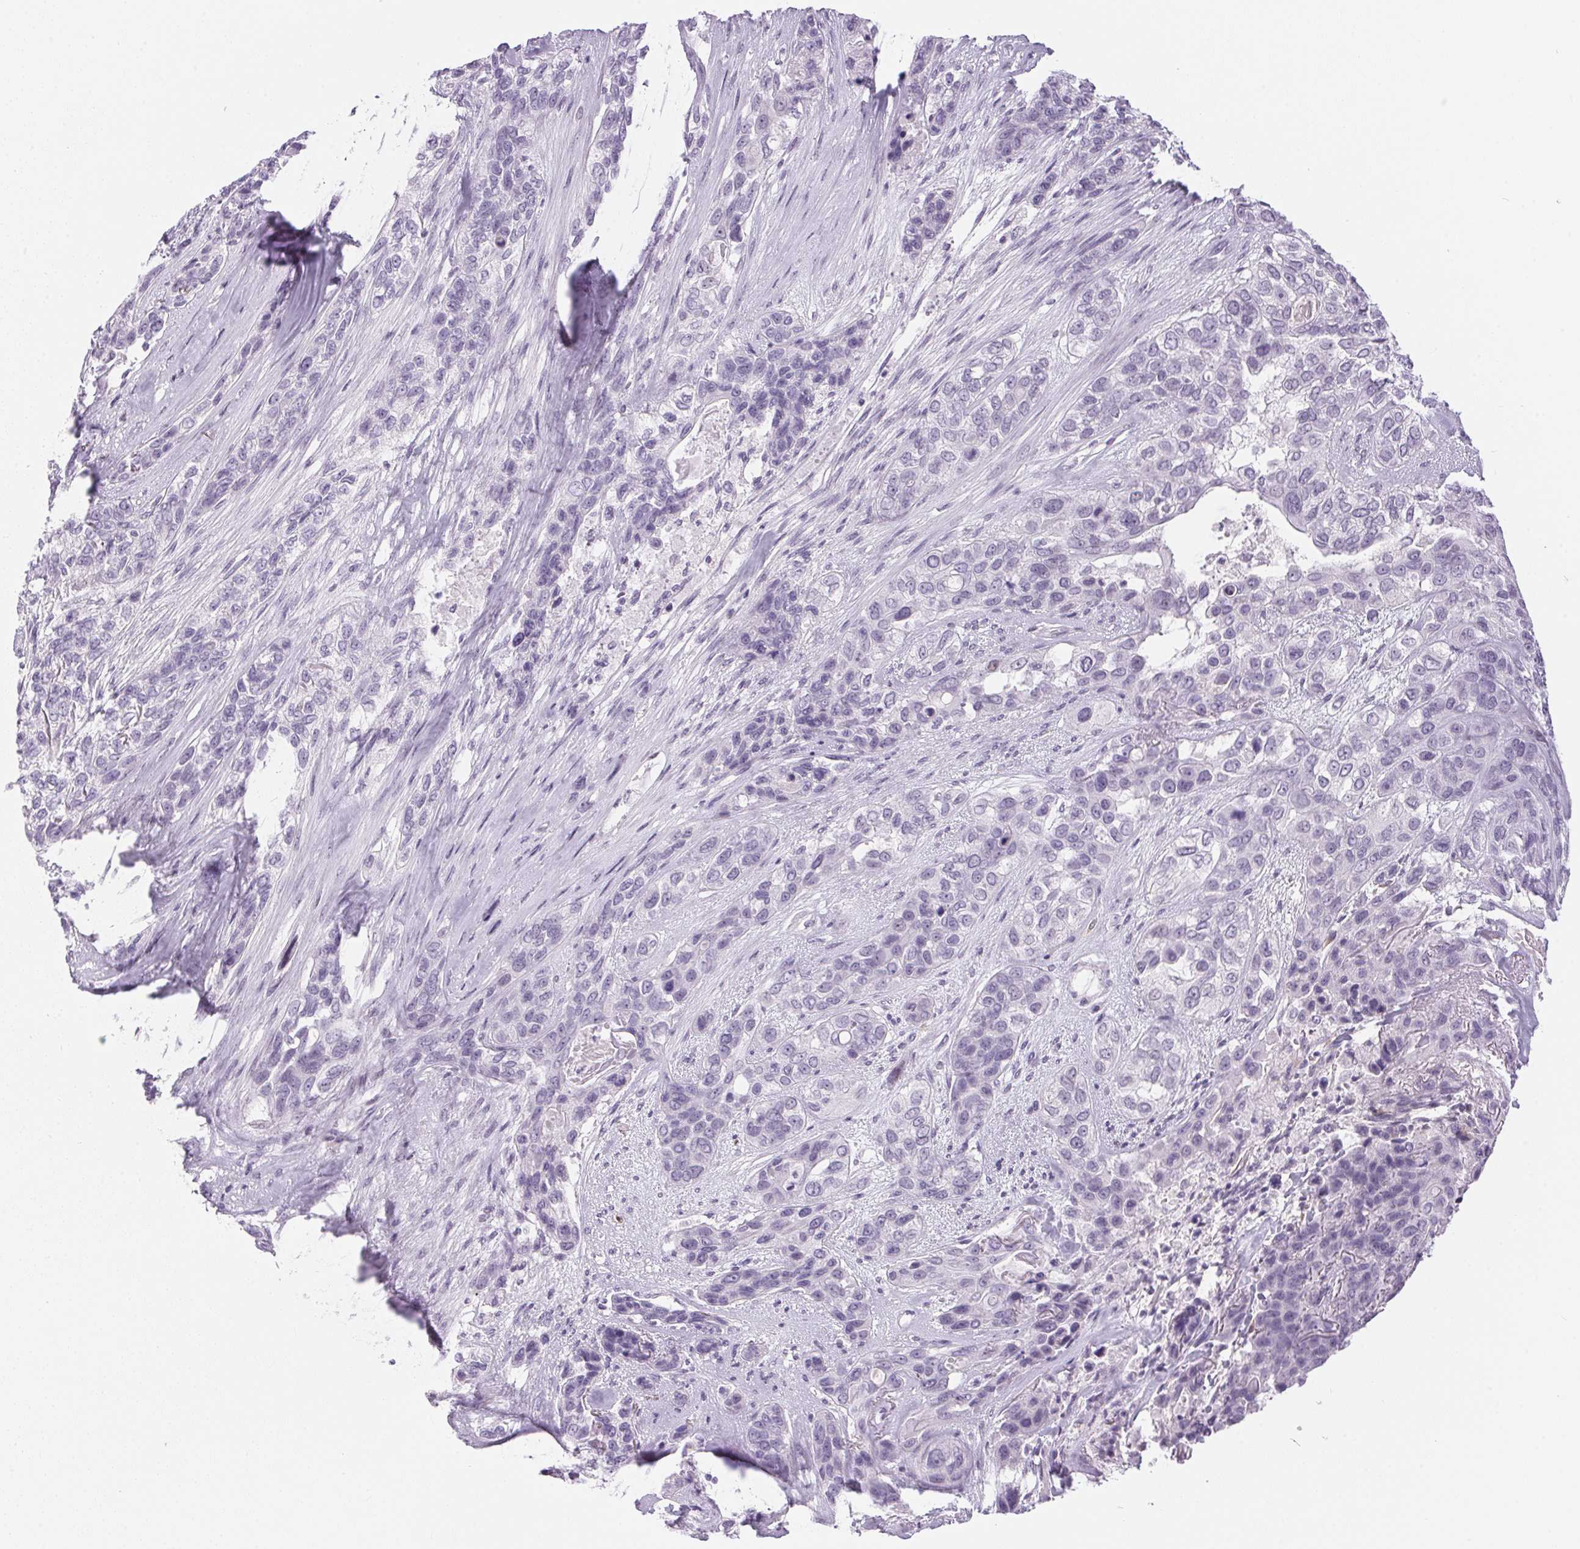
{"staining": {"intensity": "negative", "quantity": "none", "location": "none"}, "tissue": "lung cancer", "cell_type": "Tumor cells", "image_type": "cancer", "snomed": [{"axis": "morphology", "description": "Squamous cell carcinoma, NOS"}, {"axis": "topography", "description": "Lung"}], "caption": "Immunohistochemical staining of human lung cancer exhibits no significant expression in tumor cells.", "gene": "CADPS", "patient": {"sex": "female", "age": 70}}